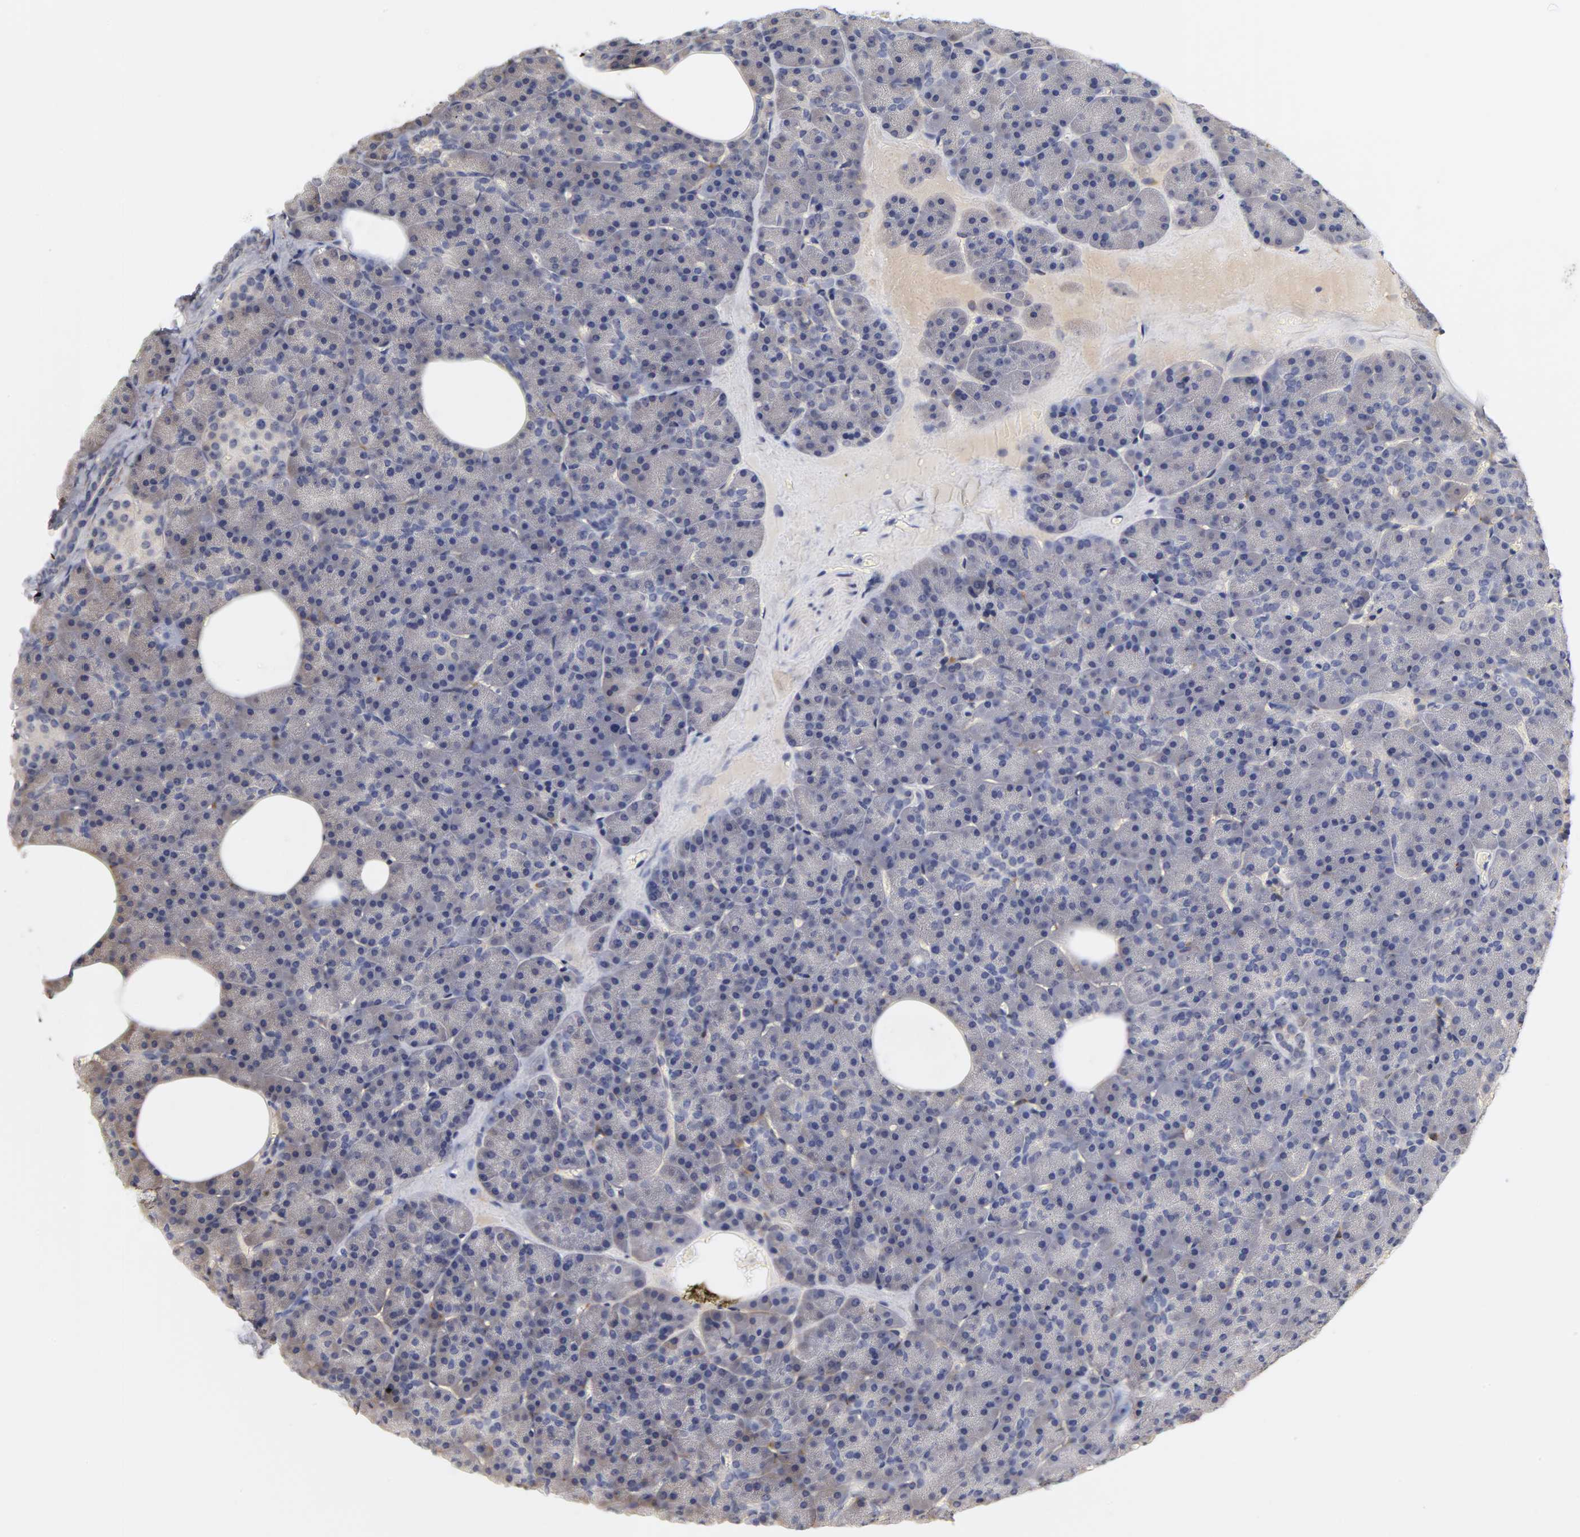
{"staining": {"intensity": "moderate", "quantity": "25%-75%", "location": "cytoplasmic/membranous"}, "tissue": "pancreas", "cell_type": "Exocrine glandular cells", "image_type": "normal", "snomed": [{"axis": "morphology", "description": "Normal tissue, NOS"}, {"axis": "topography", "description": "Pancreas"}], "caption": "Immunohistochemical staining of normal human pancreas reveals medium levels of moderate cytoplasmic/membranous staining in about 25%-75% of exocrine glandular cells. (Brightfield microscopy of DAB IHC at high magnification).", "gene": "LAMB1", "patient": {"sex": "female", "age": 35}}